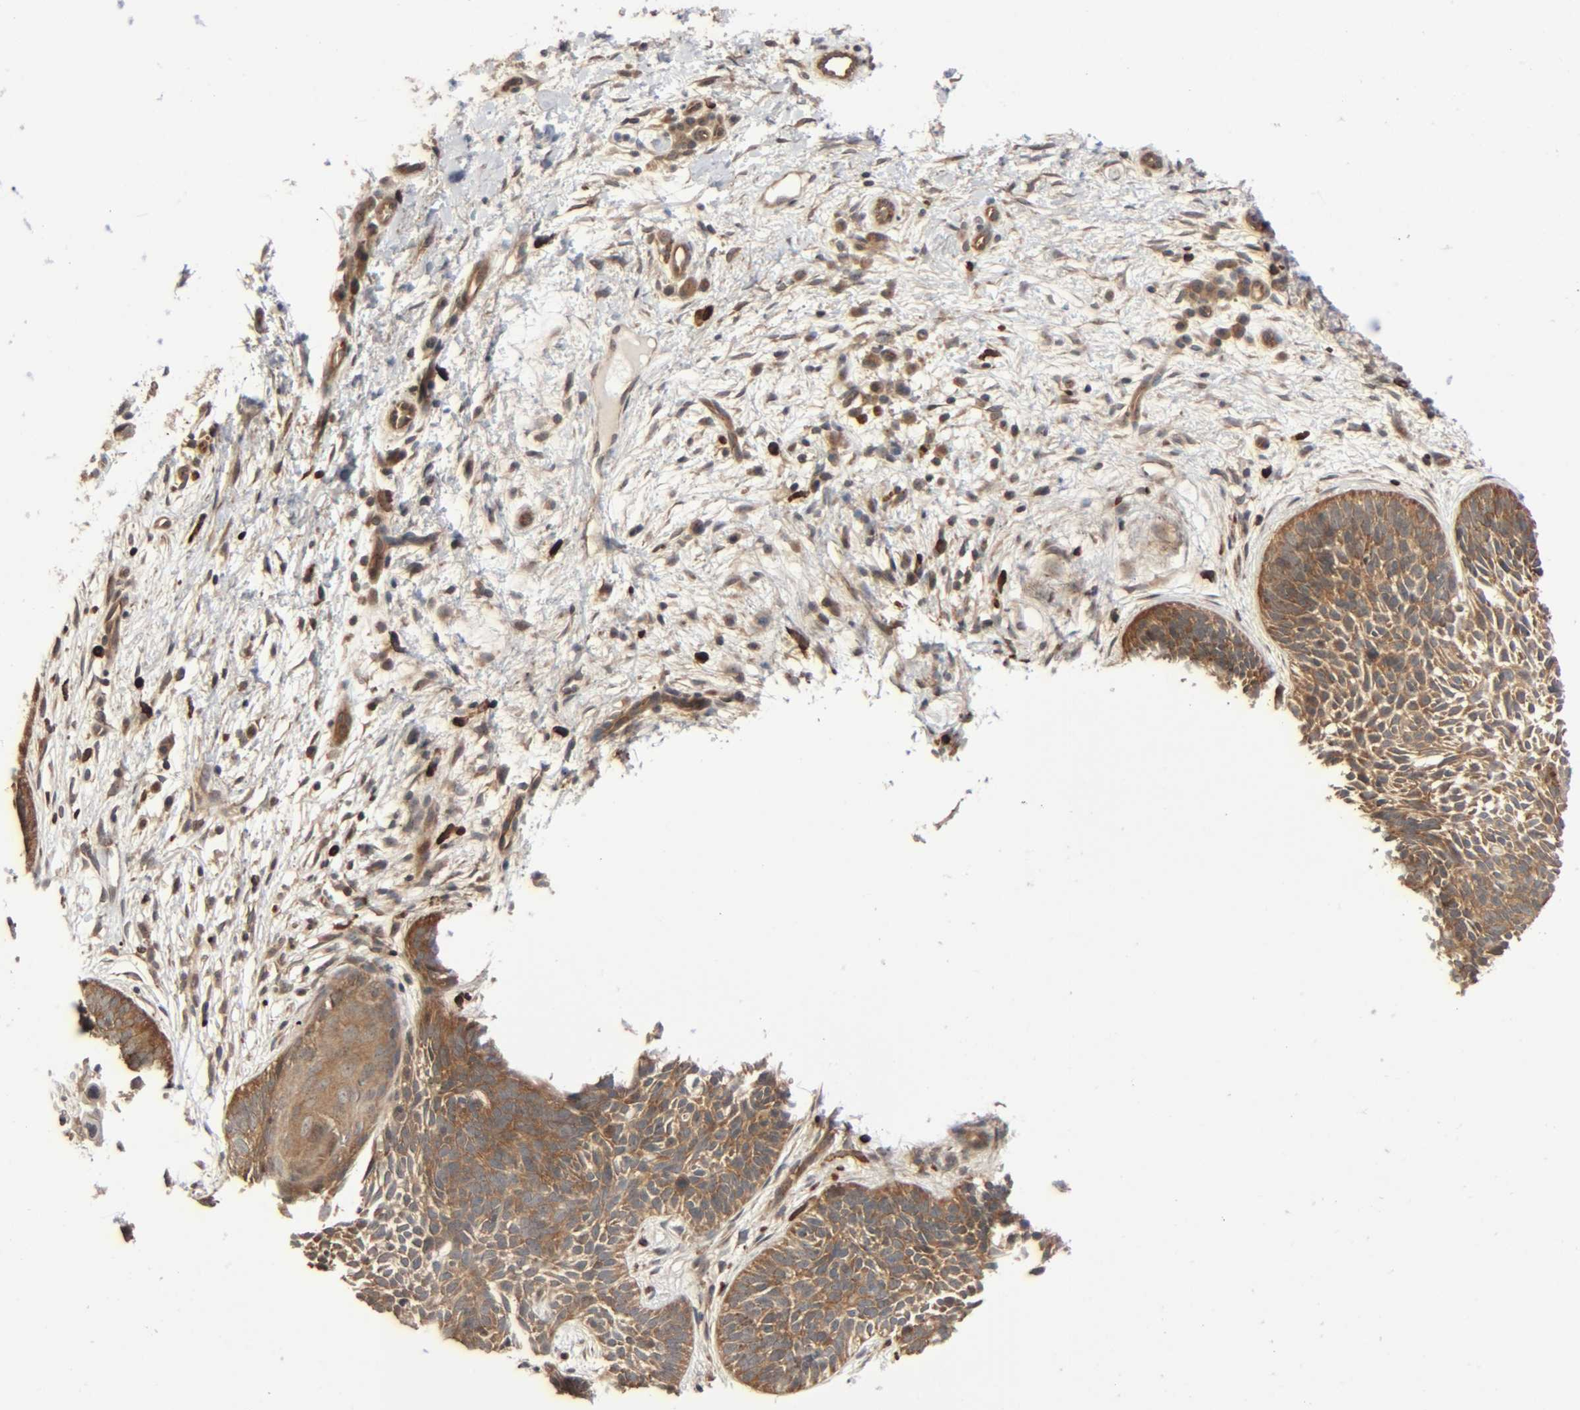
{"staining": {"intensity": "moderate", "quantity": ">75%", "location": "cytoplasmic/membranous"}, "tissue": "skin cancer", "cell_type": "Tumor cells", "image_type": "cancer", "snomed": [{"axis": "morphology", "description": "Basal cell carcinoma"}, {"axis": "topography", "description": "Skin"}], "caption": "Protein staining of skin cancer tissue exhibits moderate cytoplasmic/membranous positivity in approximately >75% of tumor cells.", "gene": "PPP2R1B", "patient": {"sex": "female", "age": 79}}